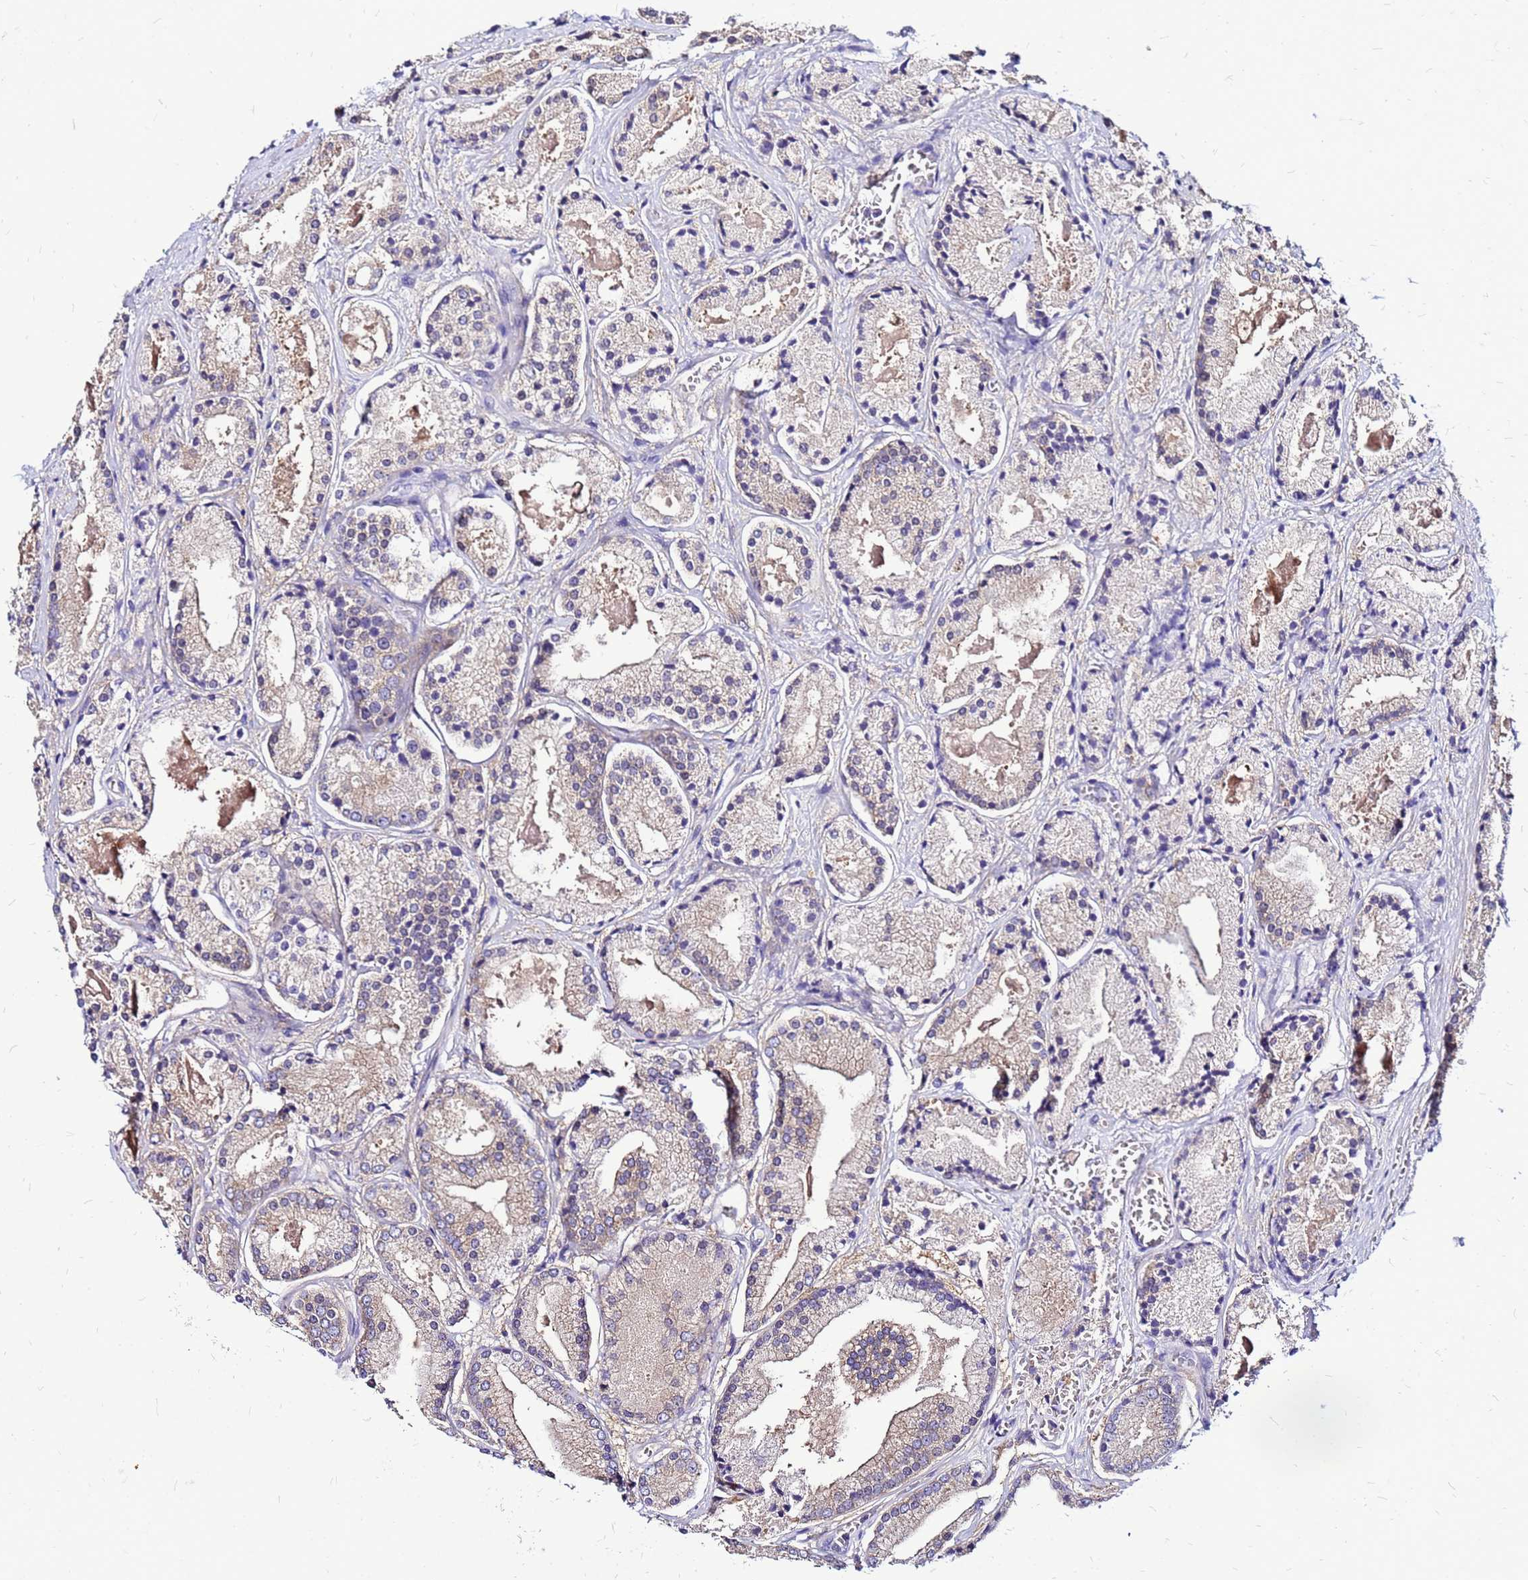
{"staining": {"intensity": "negative", "quantity": "none", "location": "none"}, "tissue": "prostate cancer", "cell_type": "Tumor cells", "image_type": "cancer", "snomed": [{"axis": "morphology", "description": "Adenocarcinoma, High grade"}, {"axis": "topography", "description": "Prostate"}], "caption": "Prostate cancer (high-grade adenocarcinoma) stained for a protein using immunohistochemistry (IHC) shows no positivity tumor cells.", "gene": "ARHGEF5", "patient": {"sex": "male", "age": 67}}